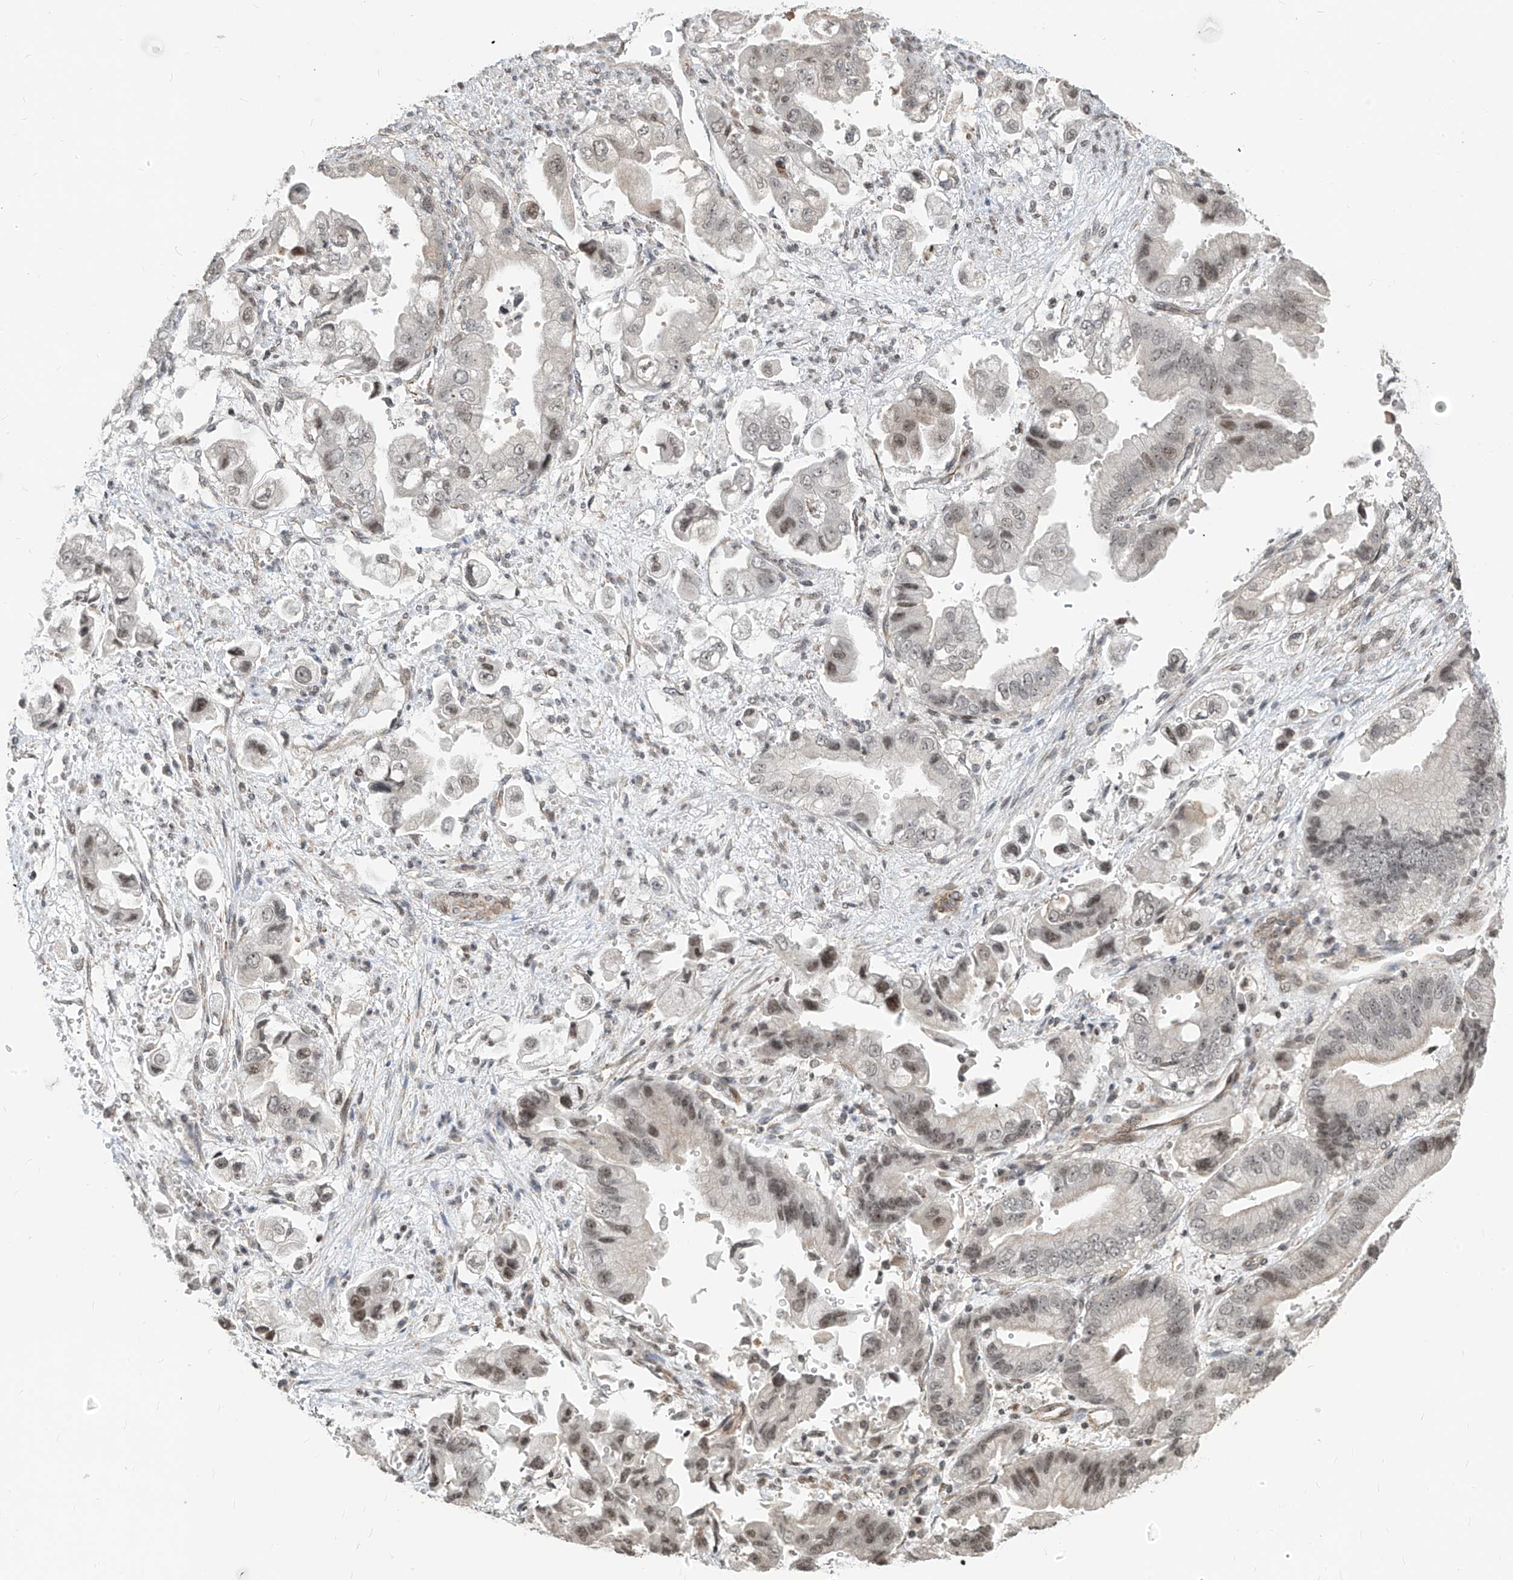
{"staining": {"intensity": "weak", "quantity": ">75%", "location": "nuclear"}, "tissue": "stomach cancer", "cell_type": "Tumor cells", "image_type": "cancer", "snomed": [{"axis": "morphology", "description": "Adenocarcinoma, NOS"}, {"axis": "topography", "description": "Stomach"}], "caption": "Stomach adenocarcinoma stained with a brown dye exhibits weak nuclear positive positivity in about >75% of tumor cells.", "gene": "METAP1D", "patient": {"sex": "male", "age": 62}}